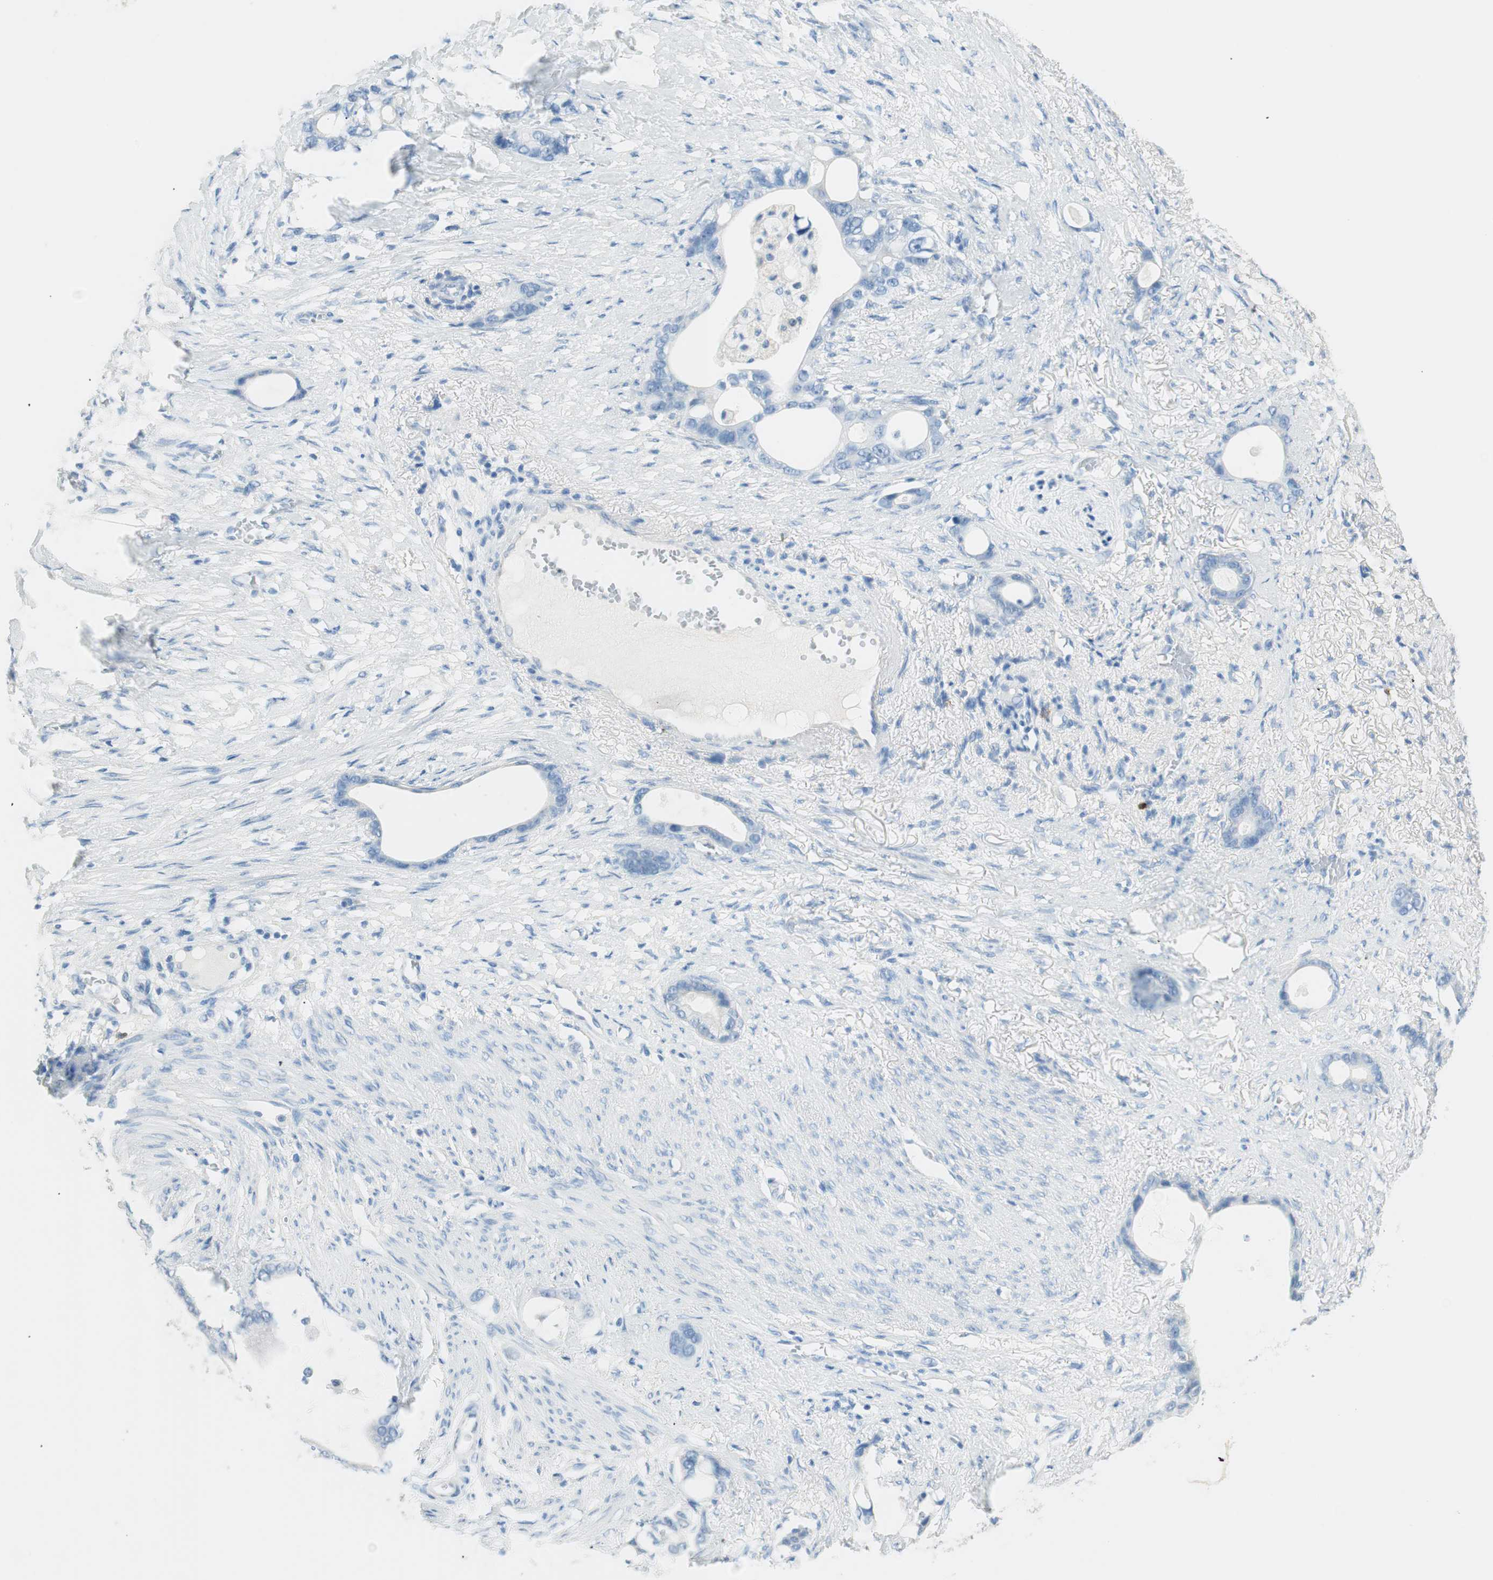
{"staining": {"intensity": "negative", "quantity": "none", "location": "none"}, "tissue": "stomach cancer", "cell_type": "Tumor cells", "image_type": "cancer", "snomed": [{"axis": "morphology", "description": "Adenocarcinoma, NOS"}, {"axis": "topography", "description": "Stomach"}], "caption": "Immunohistochemical staining of stomach cancer displays no significant positivity in tumor cells.", "gene": "TNFRSF13C", "patient": {"sex": "female", "age": 75}}